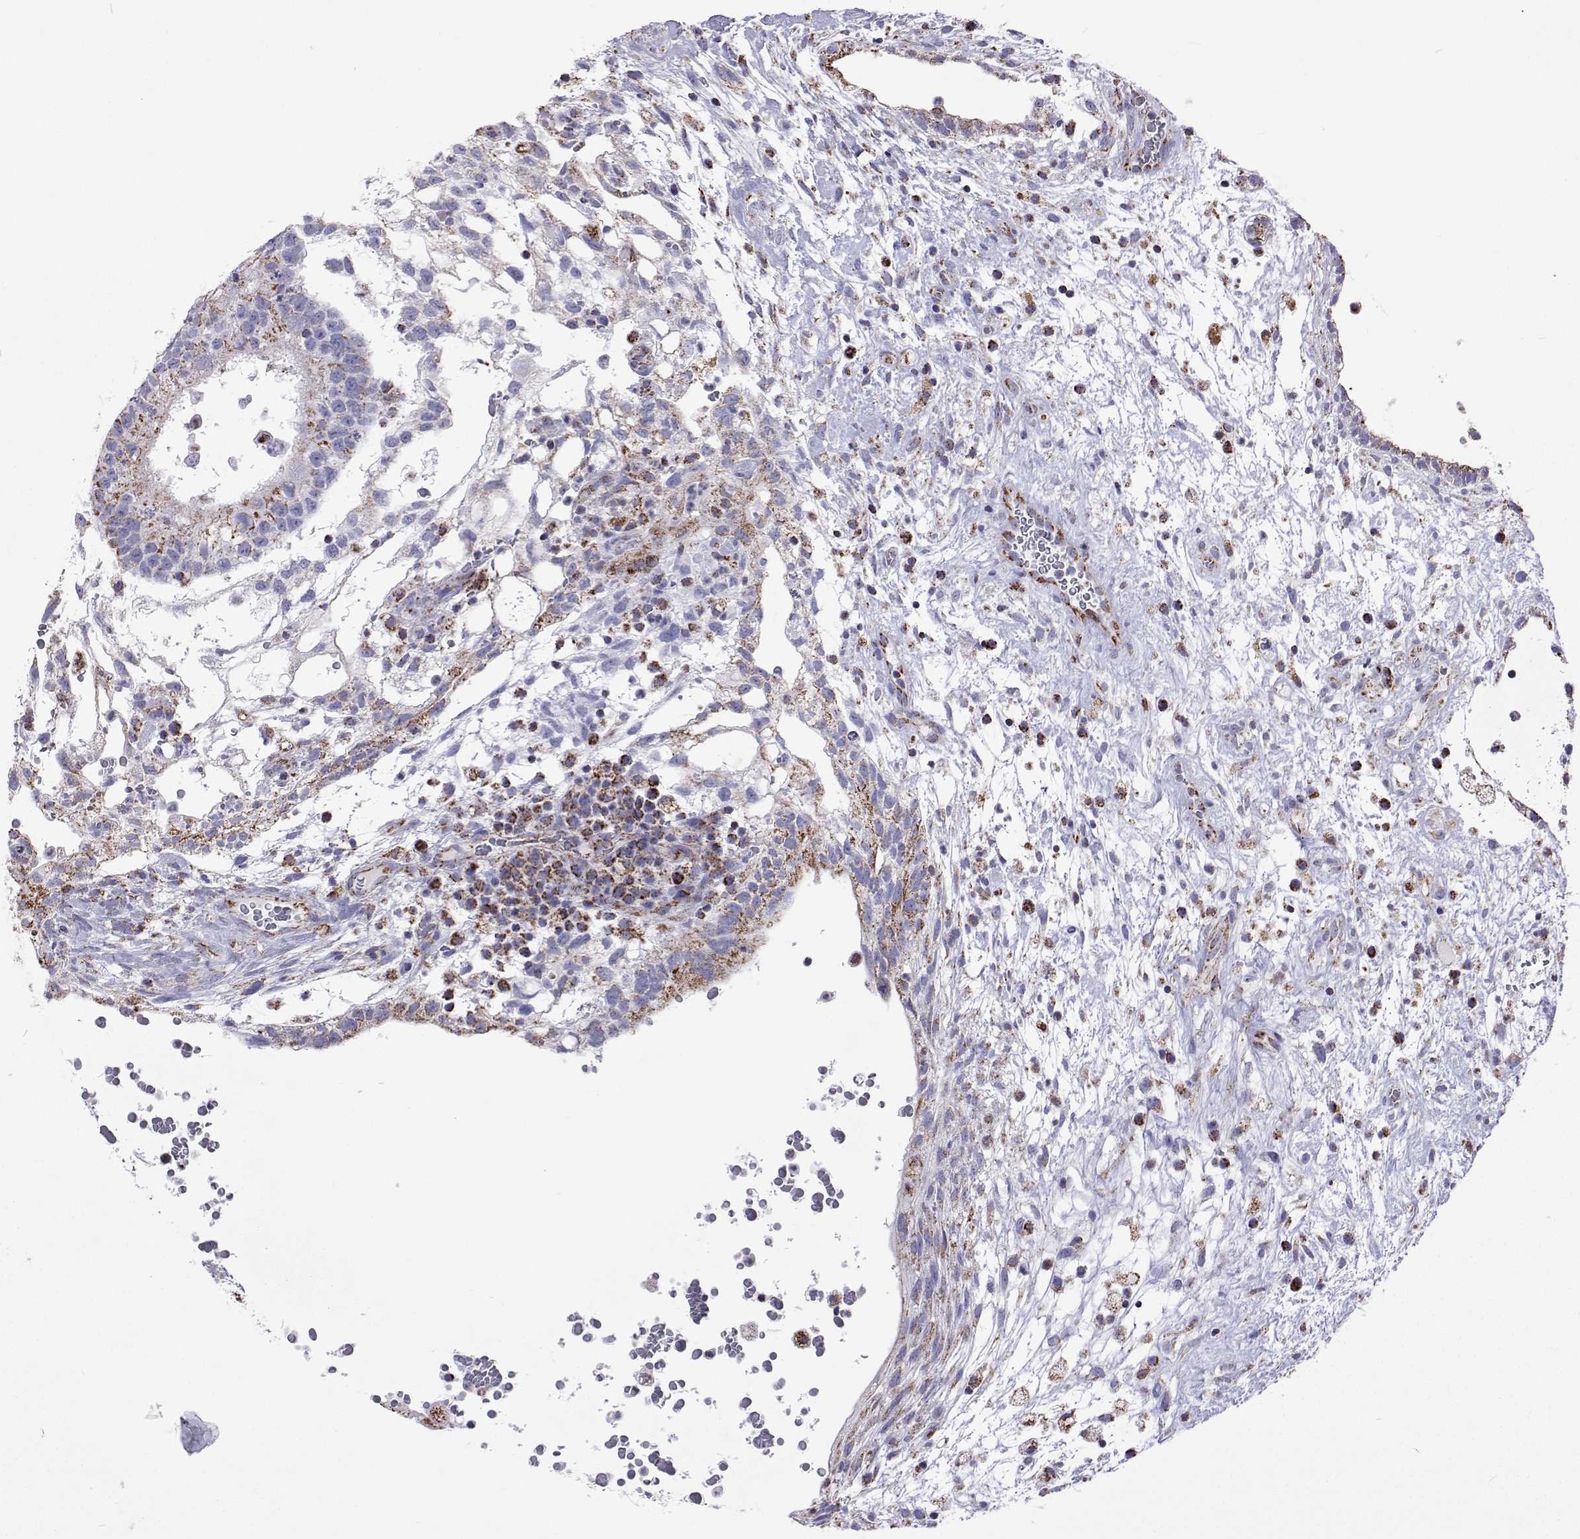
{"staining": {"intensity": "moderate", "quantity": "<25%", "location": "cytoplasmic/membranous"}, "tissue": "testis cancer", "cell_type": "Tumor cells", "image_type": "cancer", "snomed": [{"axis": "morphology", "description": "Normal tissue, NOS"}, {"axis": "morphology", "description": "Carcinoma, Embryonal, NOS"}, {"axis": "topography", "description": "Testis"}], "caption": "Approximately <25% of tumor cells in testis embryonal carcinoma reveal moderate cytoplasmic/membranous protein positivity as visualized by brown immunohistochemical staining.", "gene": "MCCC2", "patient": {"sex": "male", "age": 32}}